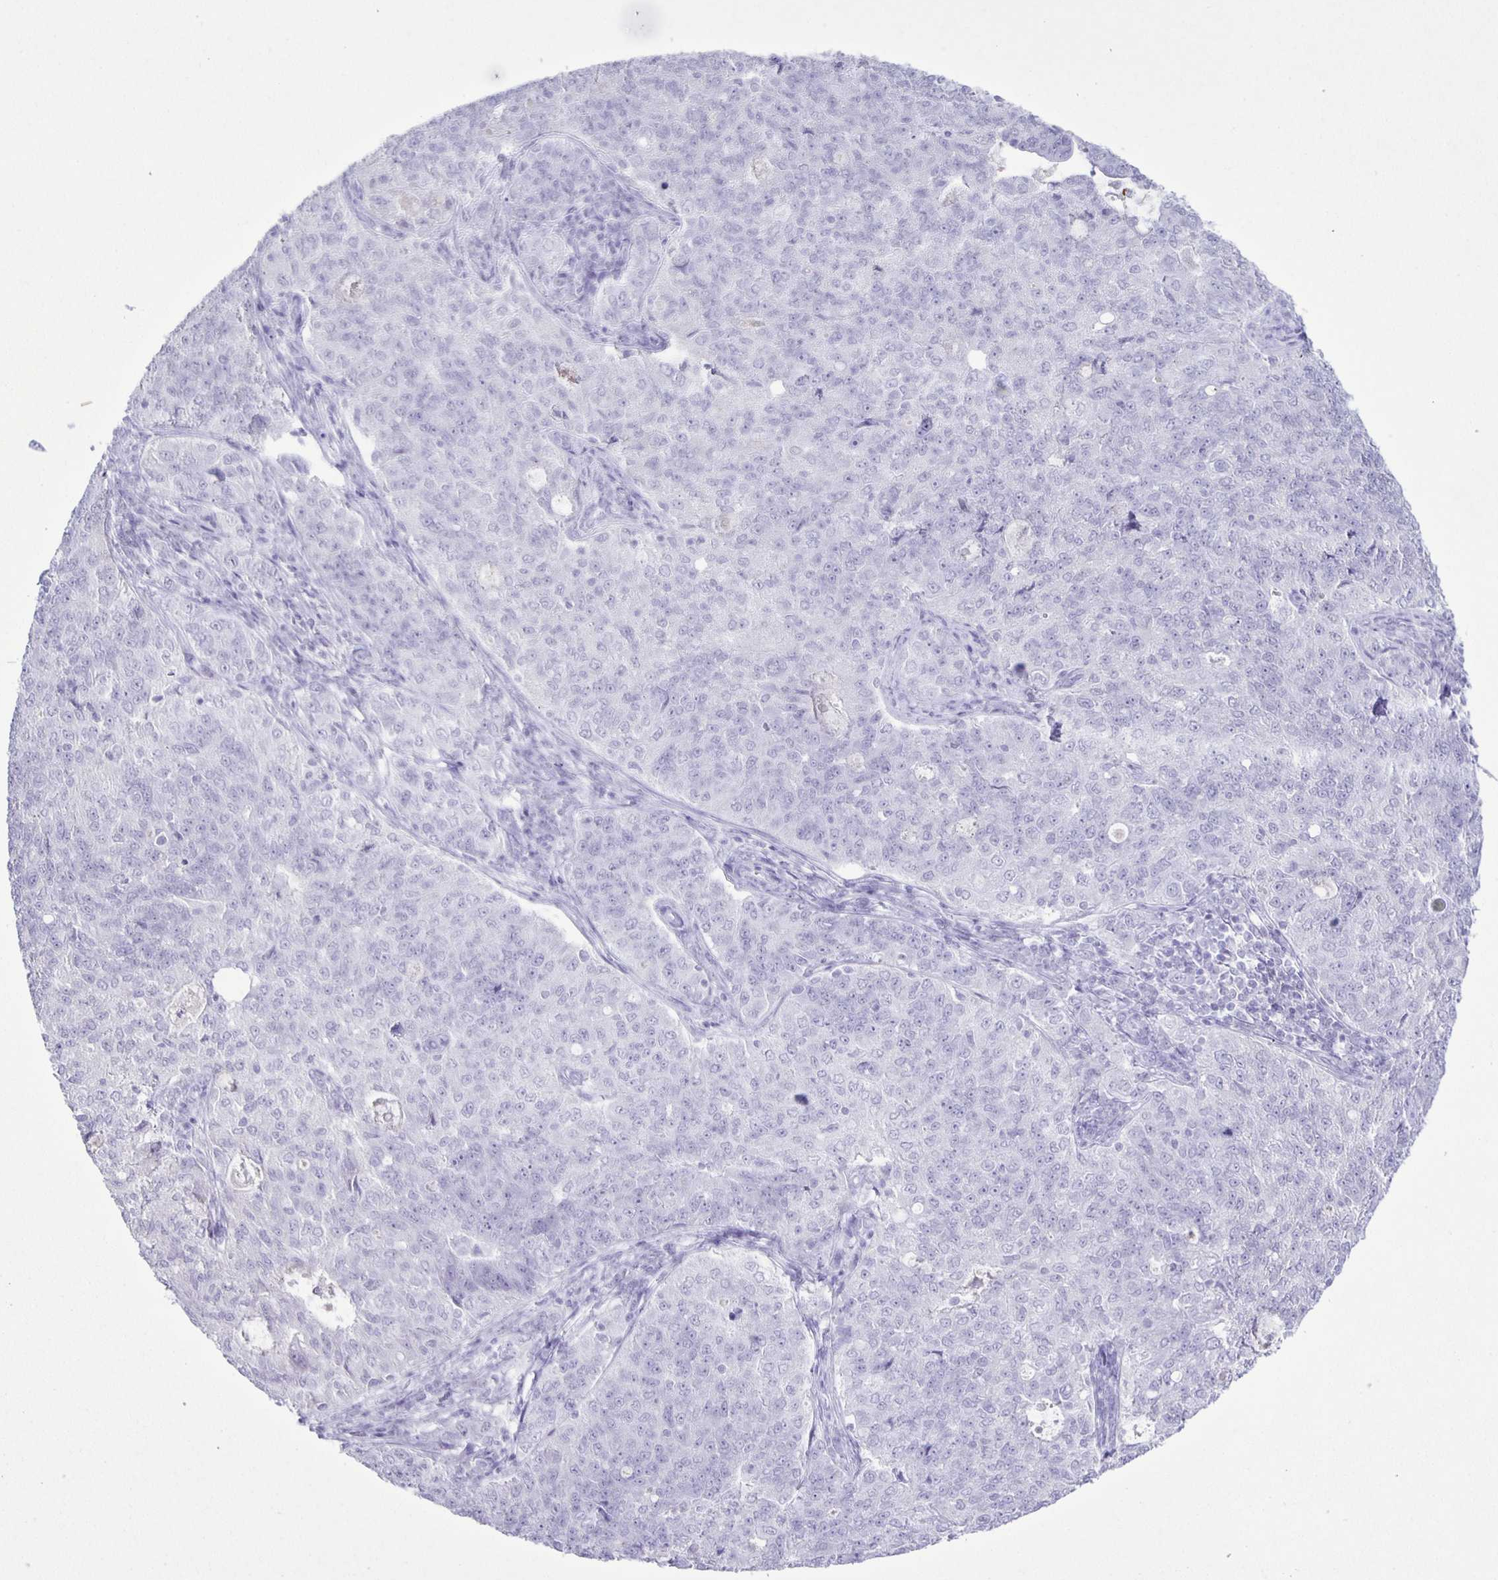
{"staining": {"intensity": "negative", "quantity": "none", "location": "none"}, "tissue": "endometrial cancer", "cell_type": "Tumor cells", "image_type": "cancer", "snomed": [{"axis": "morphology", "description": "Adenocarcinoma, NOS"}, {"axis": "topography", "description": "Endometrium"}], "caption": "Endometrial cancer (adenocarcinoma) was stained to show a protein in brown. There is no significant positivity in tumor cells.", "gene": "EZHIP", "patient": {"sex": "female", "age": 43}}